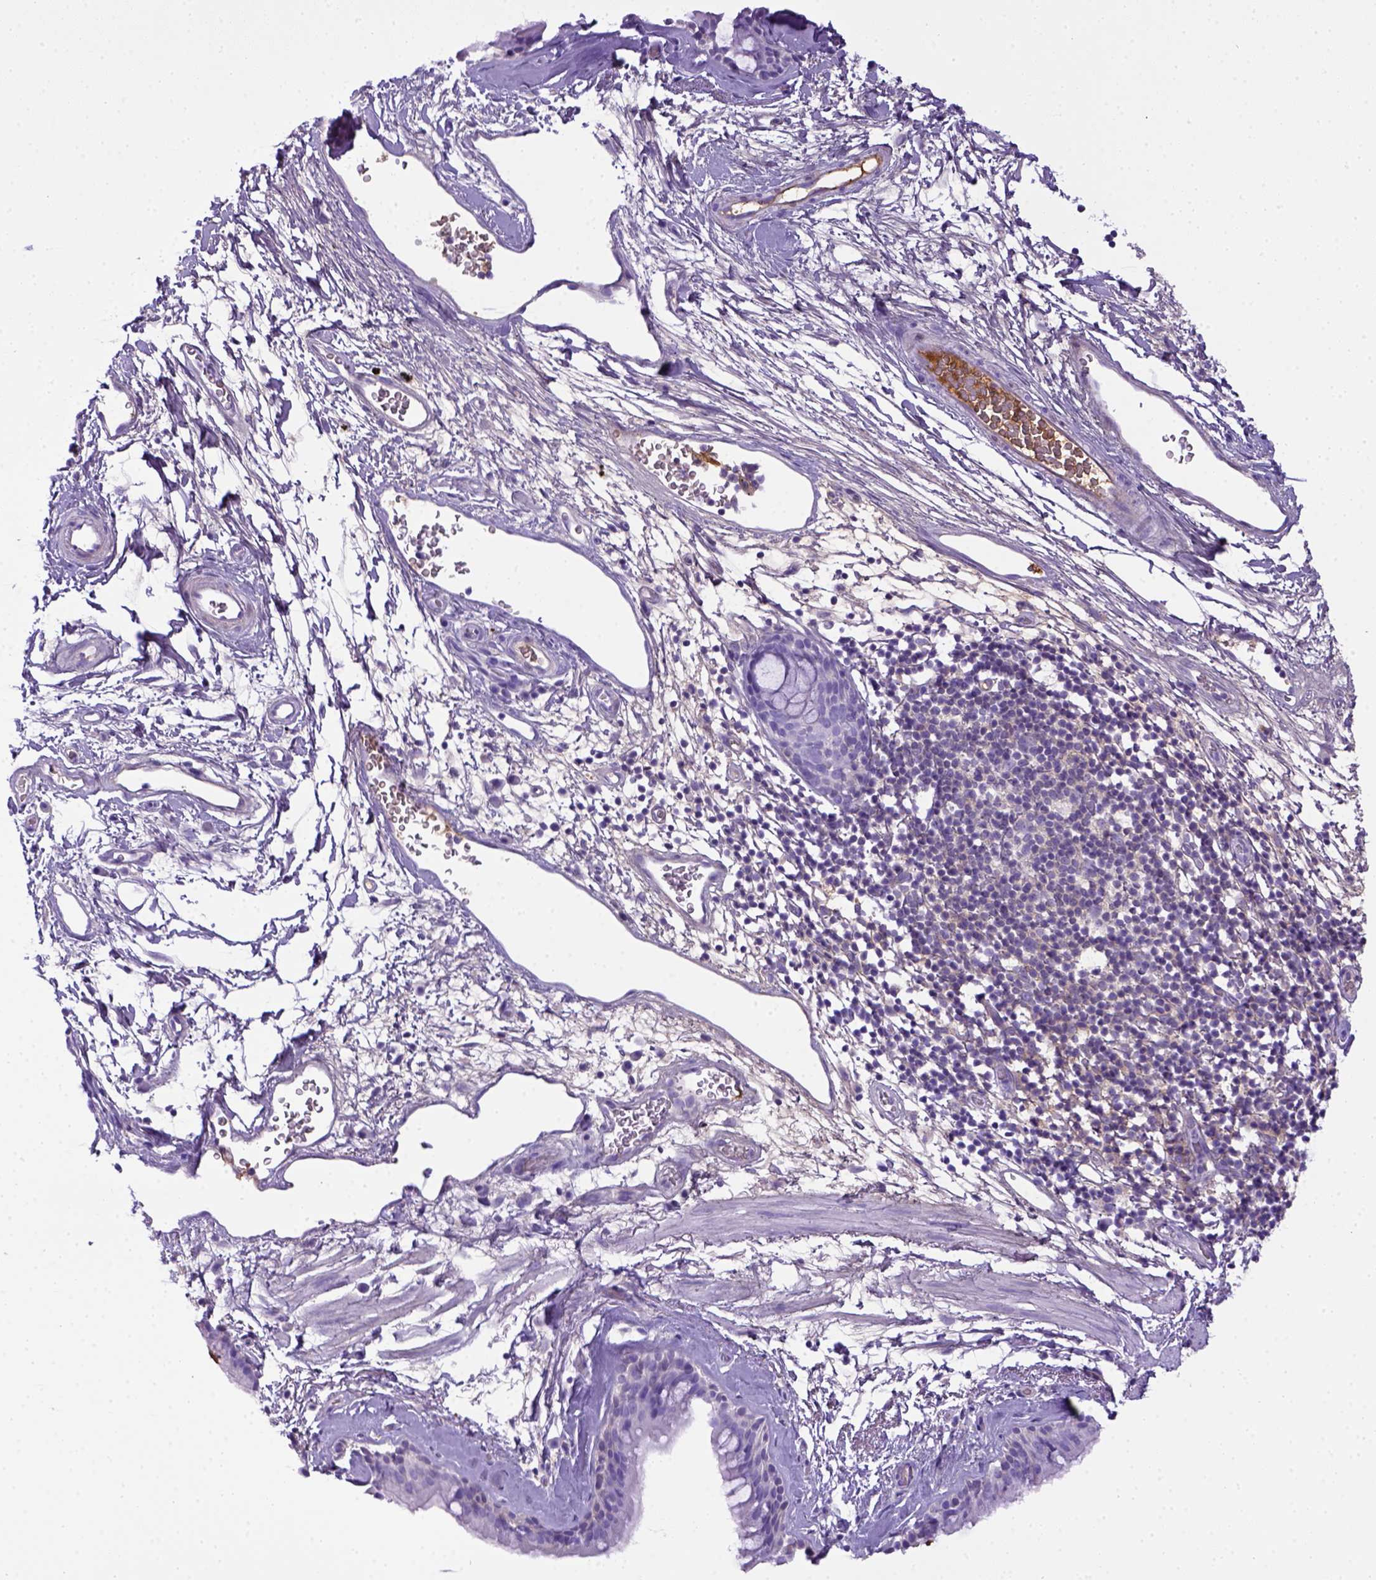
{"staining": {"intensity": "negative", "quantity": "none", "location": "none"}, "tissue": "bronchus", "cell_type": "Respiratory epithelial cells", "image_type": "normal", "snomed": [{"axis": "morphology", "description": "Normal tissue, NOS"}, {"axis": "topography", "description": "Cartilage tissue"}, {"axis": "topography", "description": "Bronchus"}], "caption": "DAB immunohistochemical staining of unremarkable bronchus demonstrates no significant staining in respiratory epithelial cells. Brightfield microscopy of immunohistochemistry stained with DAB (3,3'-diaminobenzidine) (brown) and hematoxylin (blue), captured at high magnification.", "gene": "ITIH4", "patient": {"sex": "male", "age": 58}}